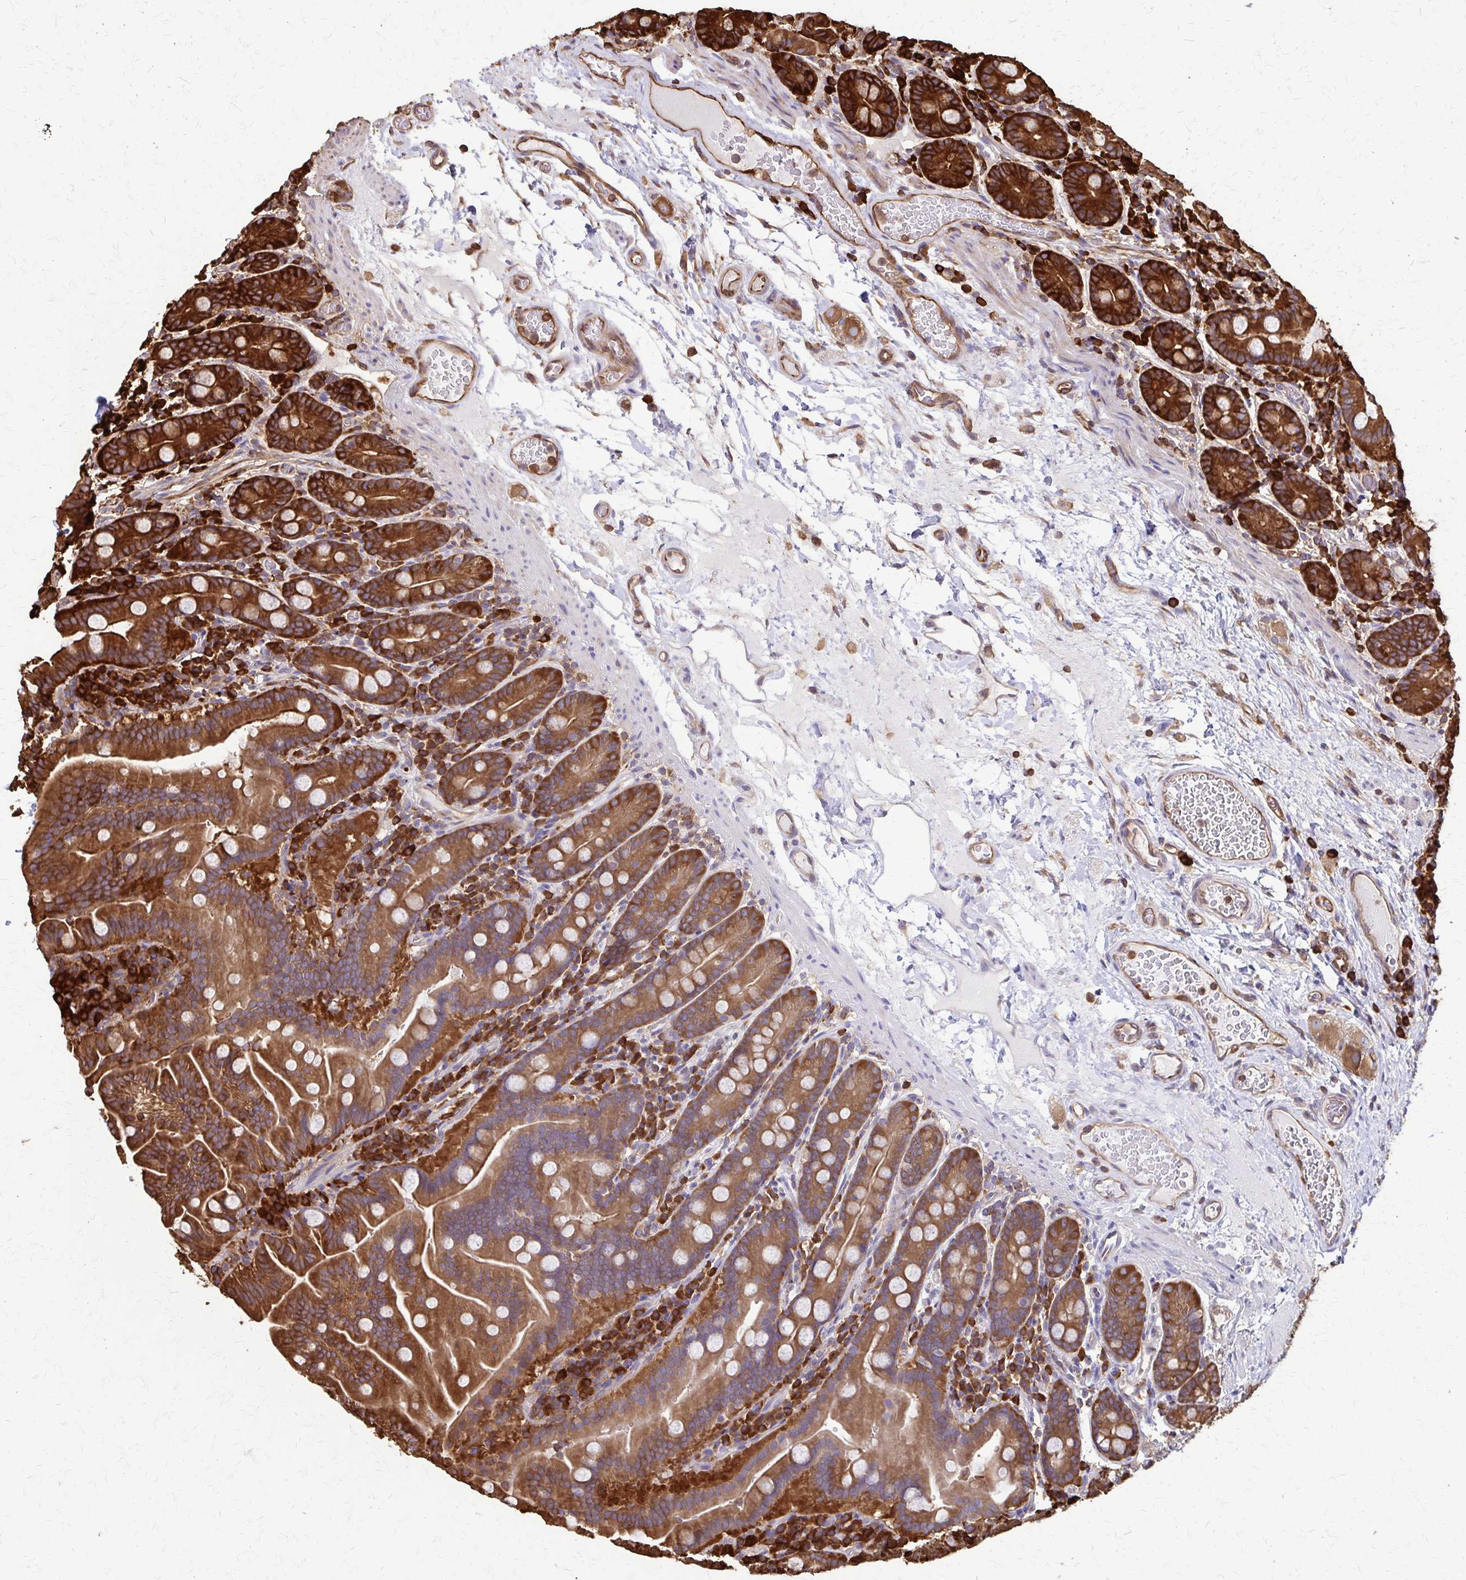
{"staining": {"intensity": "strong", "quantity": ">75%", "location": "cytoplasmic/membranous"}, "tissue": "small intestine", "cell_type": "Glandular cells", "image_type": "normal", "snomed": [{"axis": "morphology", "description": "Normal tissue, NOS"}, {"axis": "topography", "description": "Small intestine"}], "caption": "Immunohistochemistry (IHC) micrograph of unremarkable human small intestine stained for a protein (brown), which shows high levels of strong cytoplasmic/membranous positivity in approximately >75% of glandular cells.", "gene": "EEF2", "patient": {"sex": "male", "age": 26}}